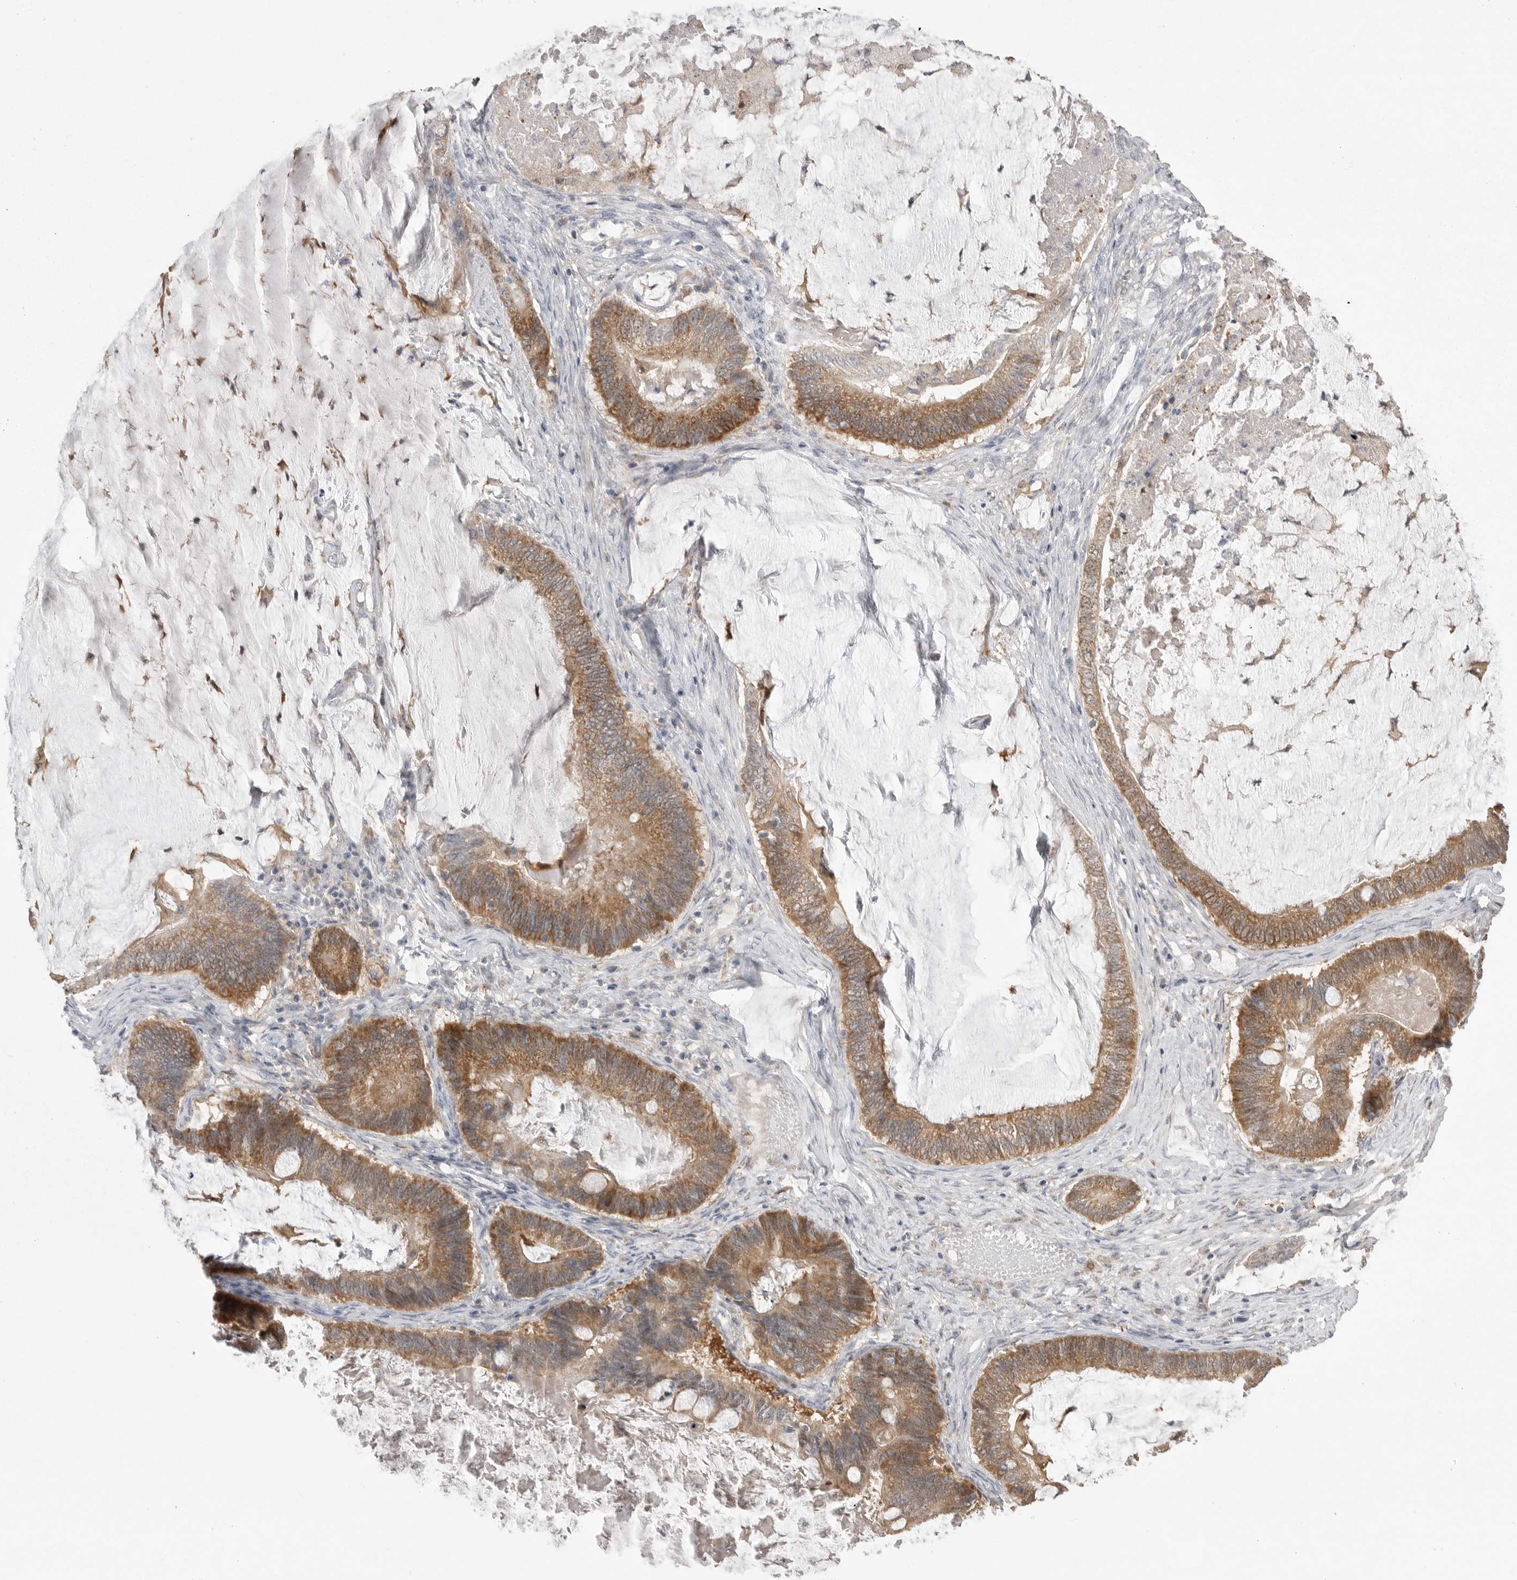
{"staining": {"intensity": "moderate", "quantity": ">75%", "location": "cytoplasmic/membranous"}, "tissue": "ovarian cancer", "cell_type": "Tumor cells", "image_type": "cancer", "snomed": [{"axis": "morphology", "description": "Cystadenocarcinoma, mucinous, NOS"}, {"axis": "topography", "description": "Ovary"}], "caption": "A brown stain labels moderate cytoplasmic/membranous positivity of a protein in ovarian cancer tumor cells.", "gene": "KYAT3", "patient": {"sex": "female", "age": 61}}